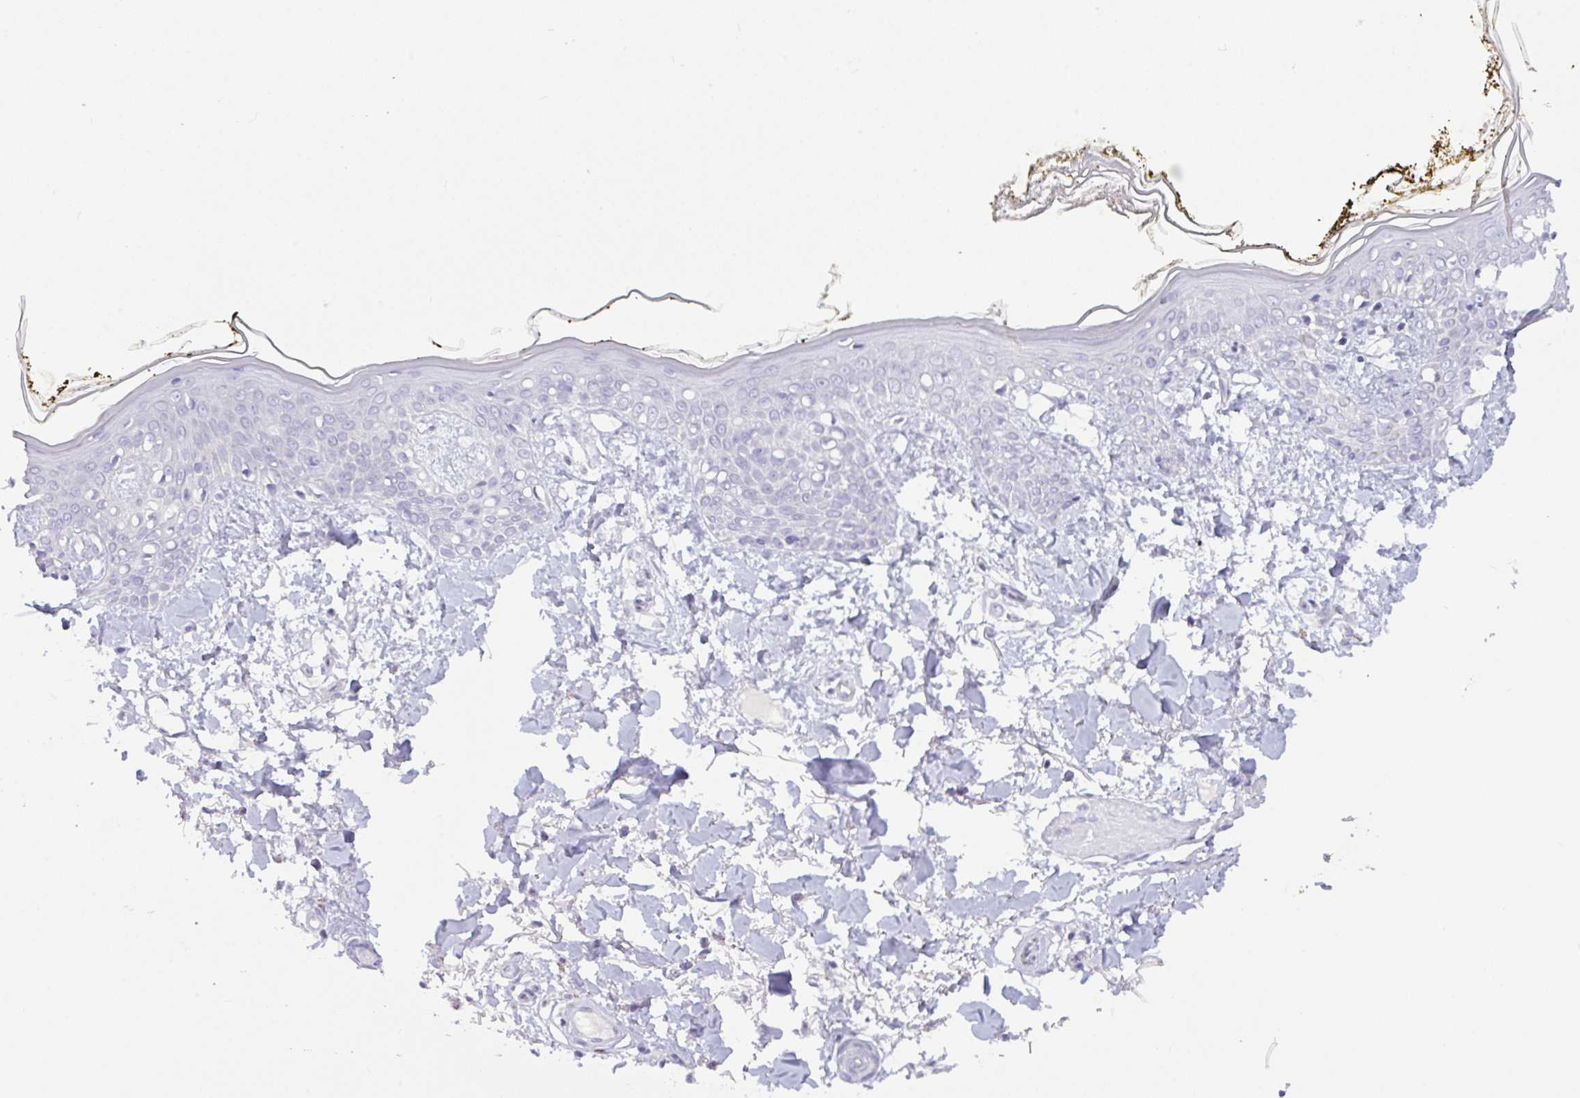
{"staining": {"intensity": "negative", "quantity": "none", "location": "none"}, "tissue": "skin", "cell_type": "Fibroblasts", "image_type": "normal", "snomed": [{"axis": "morphology", "description": "Normal tissue, NOS"}, {"axis": "topography", "description": "Skin"}], "caption": "This image is of normal skin stained with immunohistochemistry (IHC) to label a protein in brown with the nuclei are counter-stained blue. There is no staining in fibroblasts.", "gene": "CTSE", "patient": {"sex": "female", "age": 34}}